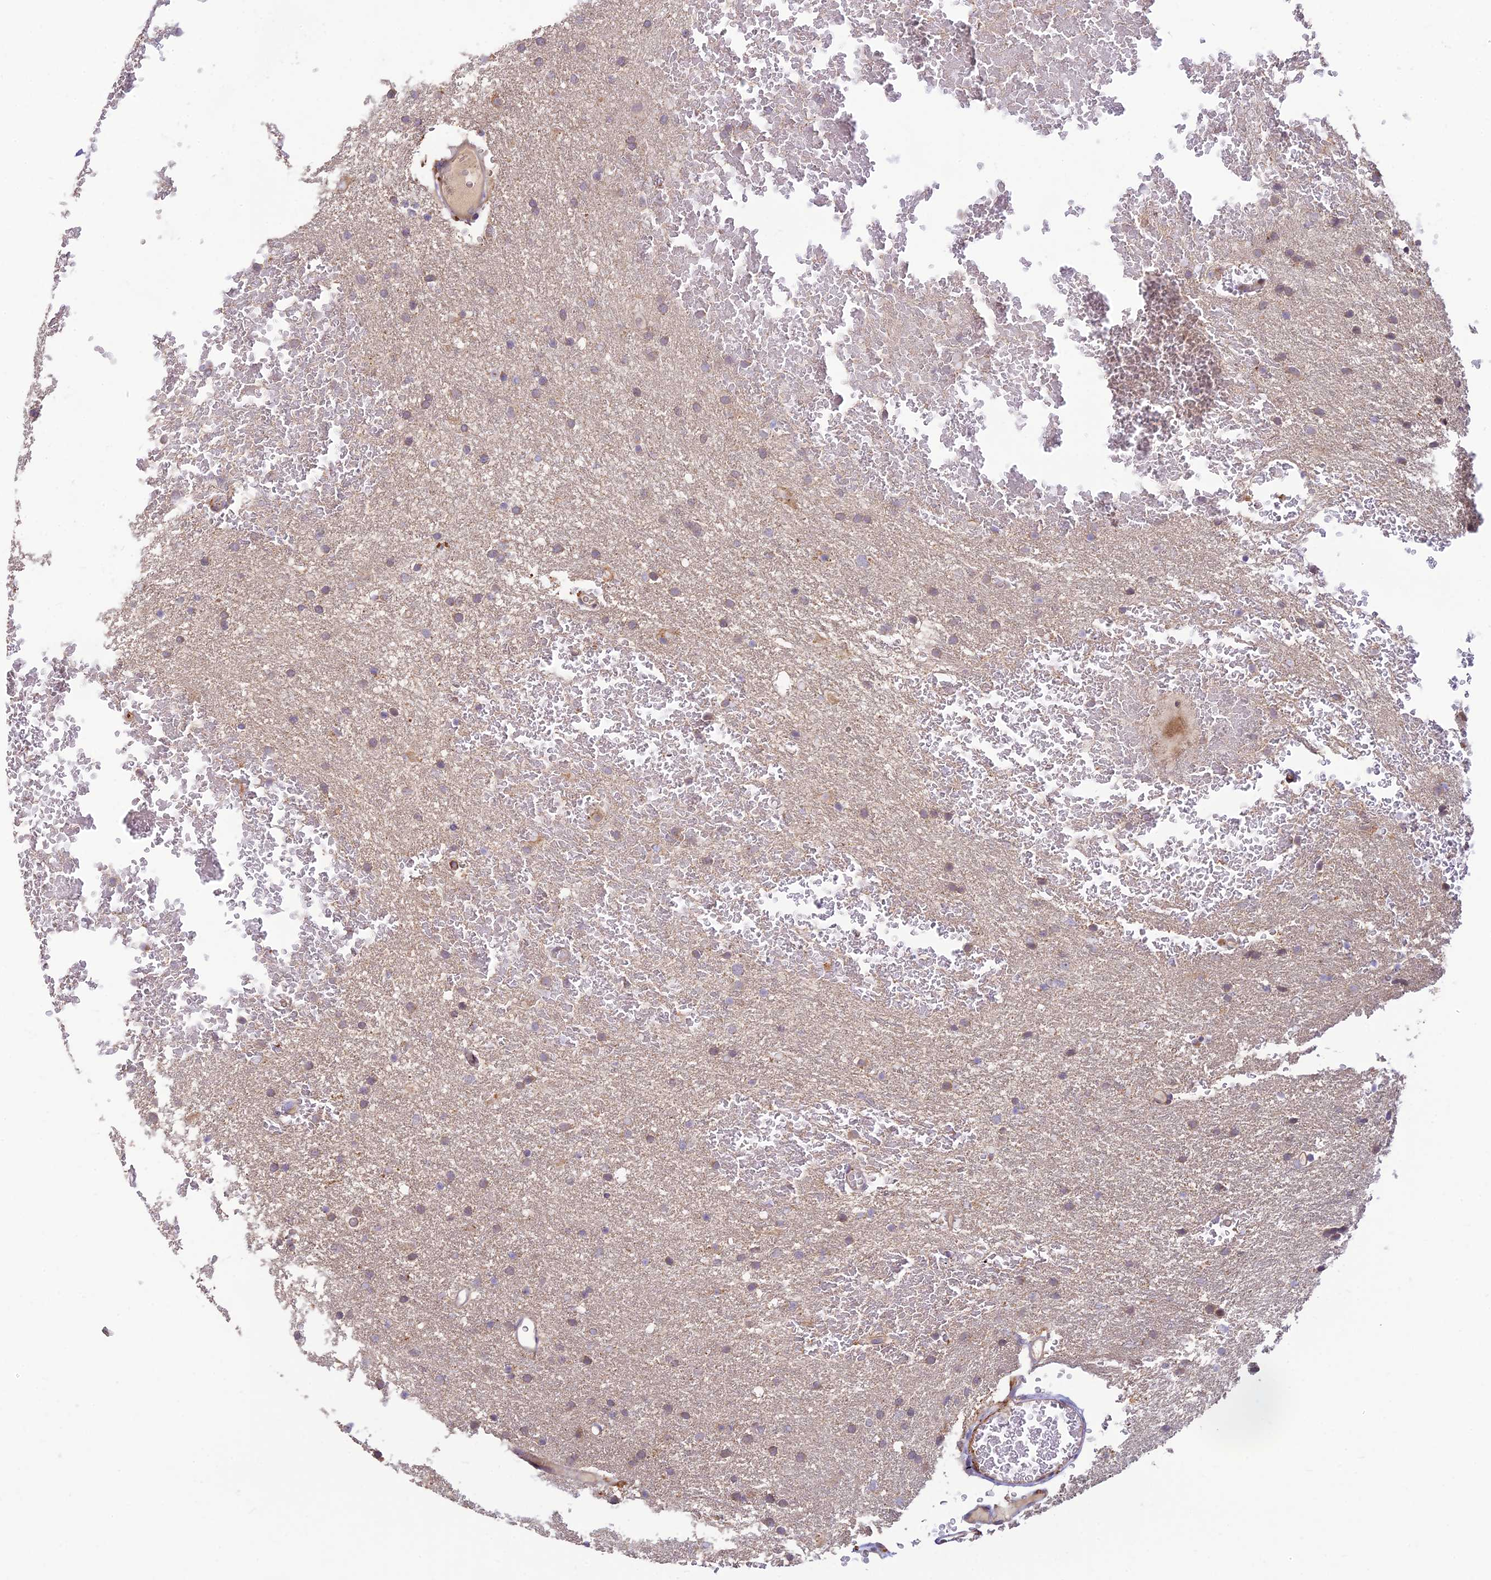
{"staining": {"intensity": "negative", "quantity": "none", "location": "none"}, "tissue": "glioma", "cell_type": "Tumor cells", "image_type": "cancer", "snomed": [{"axis": "morphology", "description": "Glioma, malignant, High grade"}, {"axis": "topography", "description": "Cerebral cortex"}], "caption": "Protein analysis of high-grade glioma (malignant) shows no significant expression in tumor cells.", "gene": "ASPDH", "patient": {"sex": "female", "age": 36}}